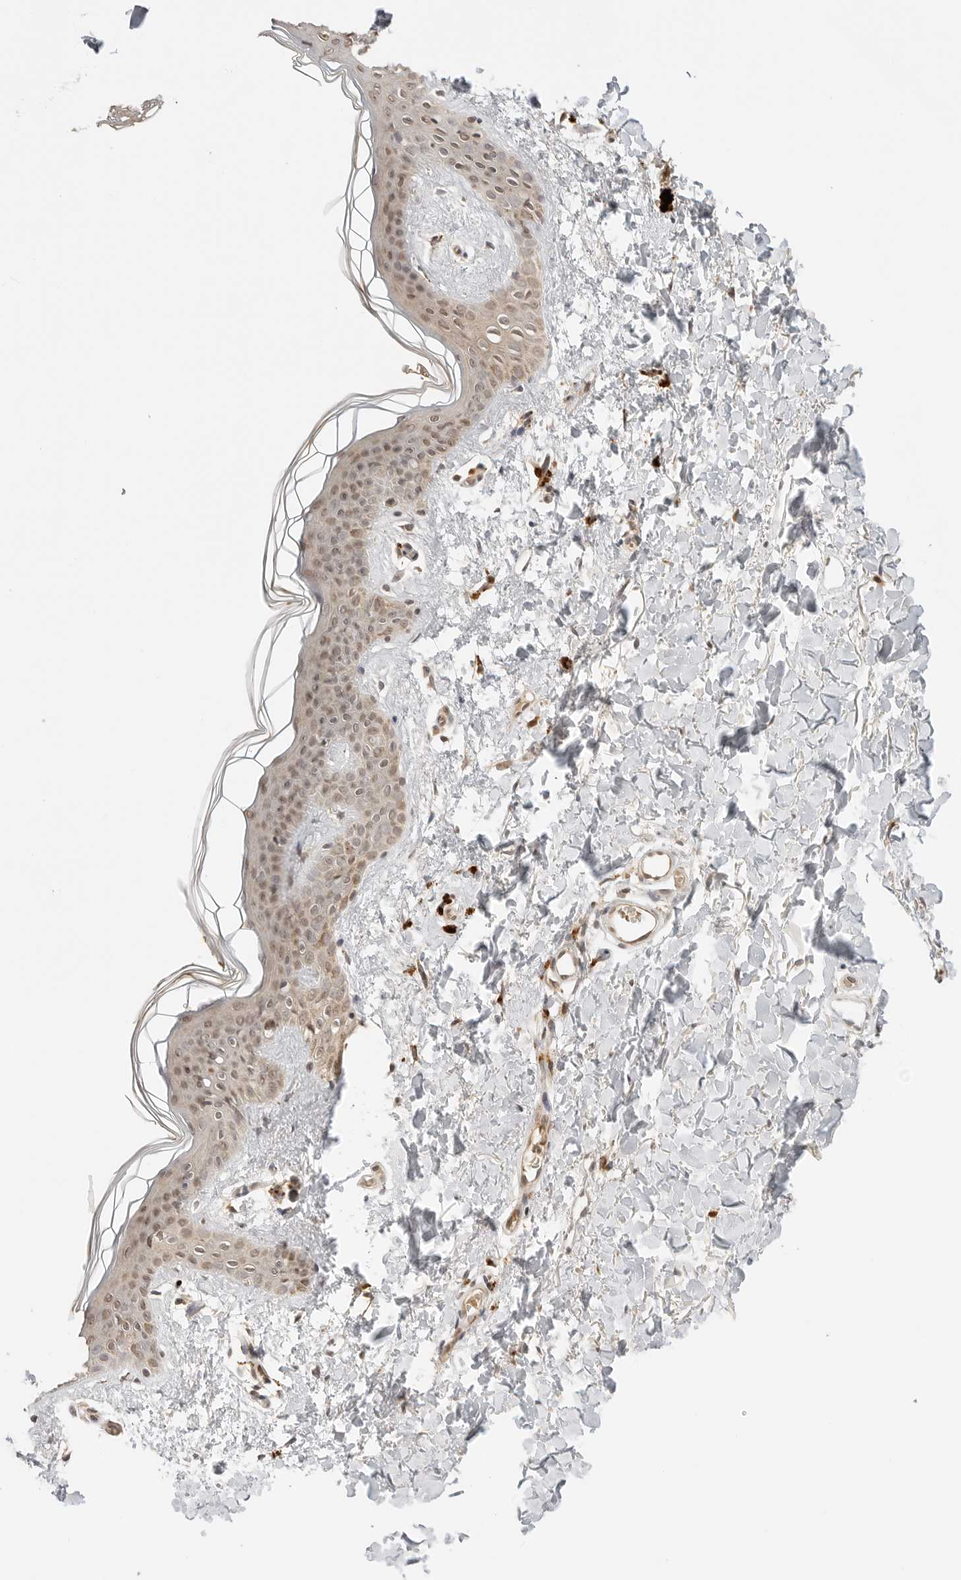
{"staining": {"intensity": "weak", "quantity": ">75%", "location": "cytoplasmic/membranous,nuclear"}, "tissue": "skin", "cell_type": "Fibroblasts", "image_type": "normal", "snomed": [{"axis": "morphology", "description": "Normal tissue, NOS"}, {"axis": "topography", "description": "Skin"}], "caption": "Fibroblasts display weak cytoplasmic/membranous,nuclear expression in about >75% of cells in normal skin.", "gene": "GPR34", "patient": {"sex": "female", "age": 46}}